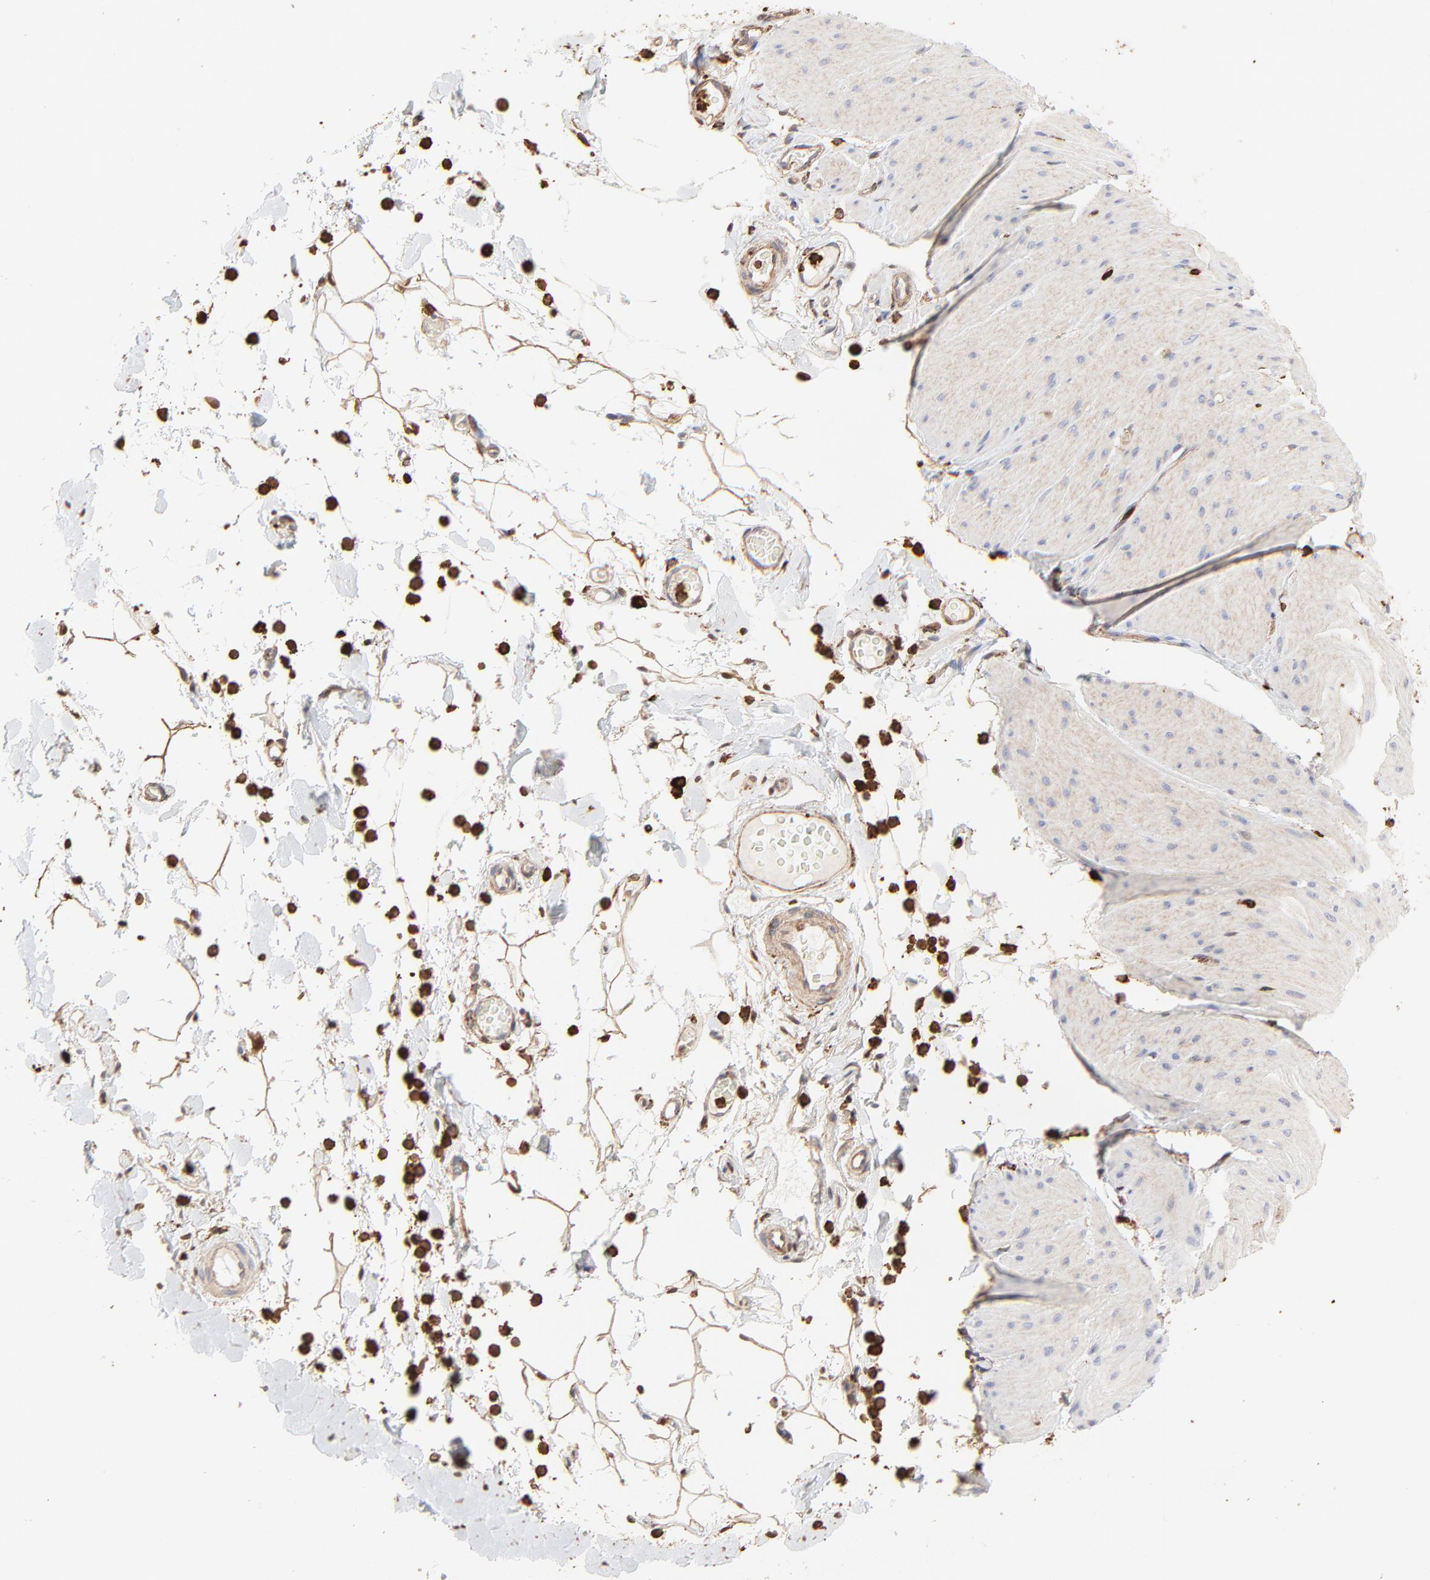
{"staining": {"intensity": "moderate", "quantity": "25%-75%", "location": "cytoplasmic/membranous,nuclear"}, "tissue": "smooth muscle", "cell_type": "Smooth muscle cells", "image_type": "normal", "snomed": [{"axis": "morphology", "description": "Normal tissue, NOS"}, {"axis": "topography", "description": "Smooth muscle"}, {"axis": "topography", "description": "Colon"}], "caption": "Immunohistochemical staining of benign human smooth muscle reveals medium levels of moderate cytoplasmic/membranous,nuclear positivity in about 25%-75% of smooth muscle cells.", "gene": "SLC6A14", "patient": {"sex": "male", "age": 67}}